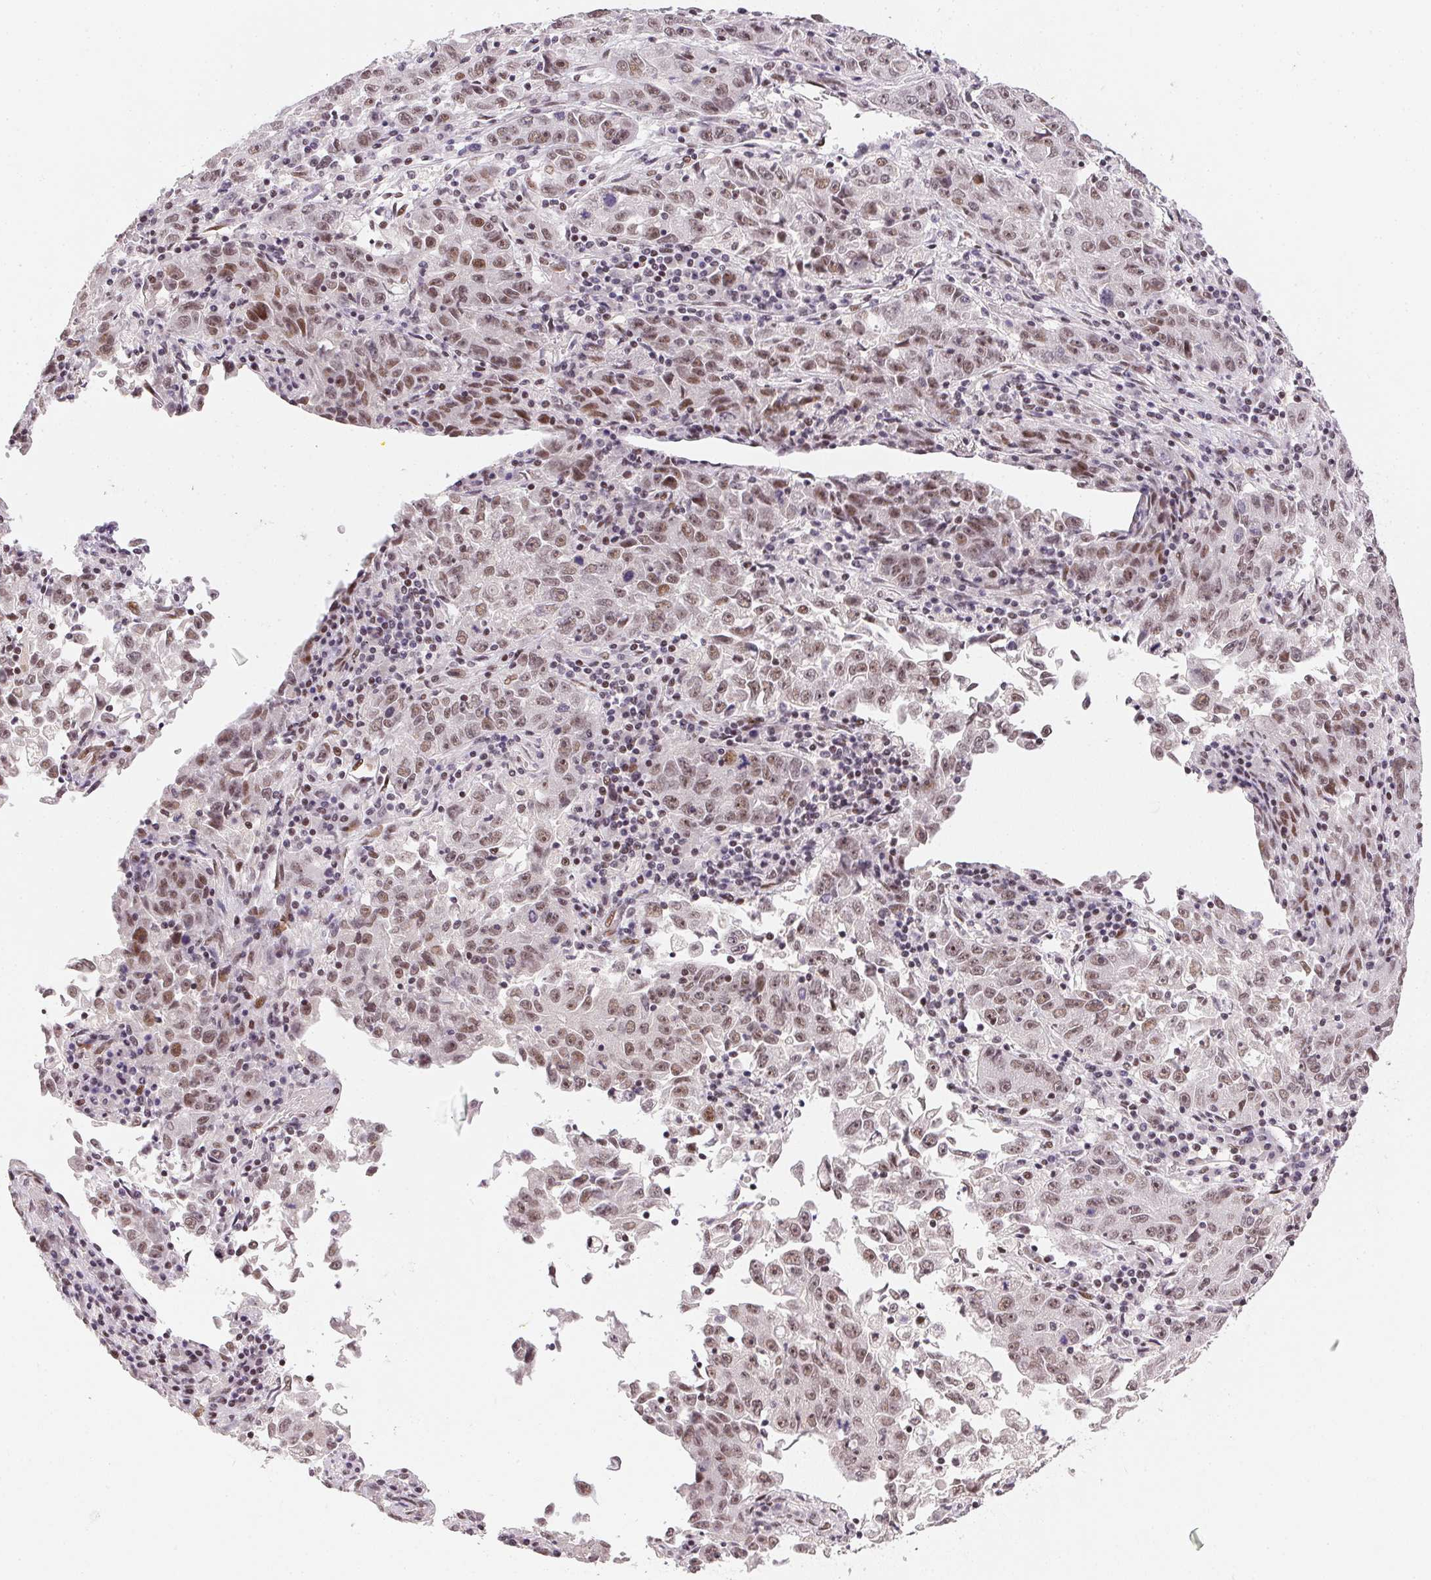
{"staining": {"intensity": "weak", "quantity": ">75%", "location": "nuclear"}, "tissue": "lung cancer", "cell_type": "Tumor cells", "image_type": "cancer", "snomed": [{"axis": "morphology", "description": "Normal morphology"}, {"axis": "morphology", "description": "Adenocarcinoma, NOS"}, {"axis": "topography", "description": "Lymph node"}, {"axis": "topography", "description": "Lung"}], "caption": "Protein staining of lung cancer (adenocarcinoma) tissue reveals weak nuclear staining in approximately >75% of tumor cells.", "gene": "KDM4D", "patient": {"sex": "female", "age": 57}}